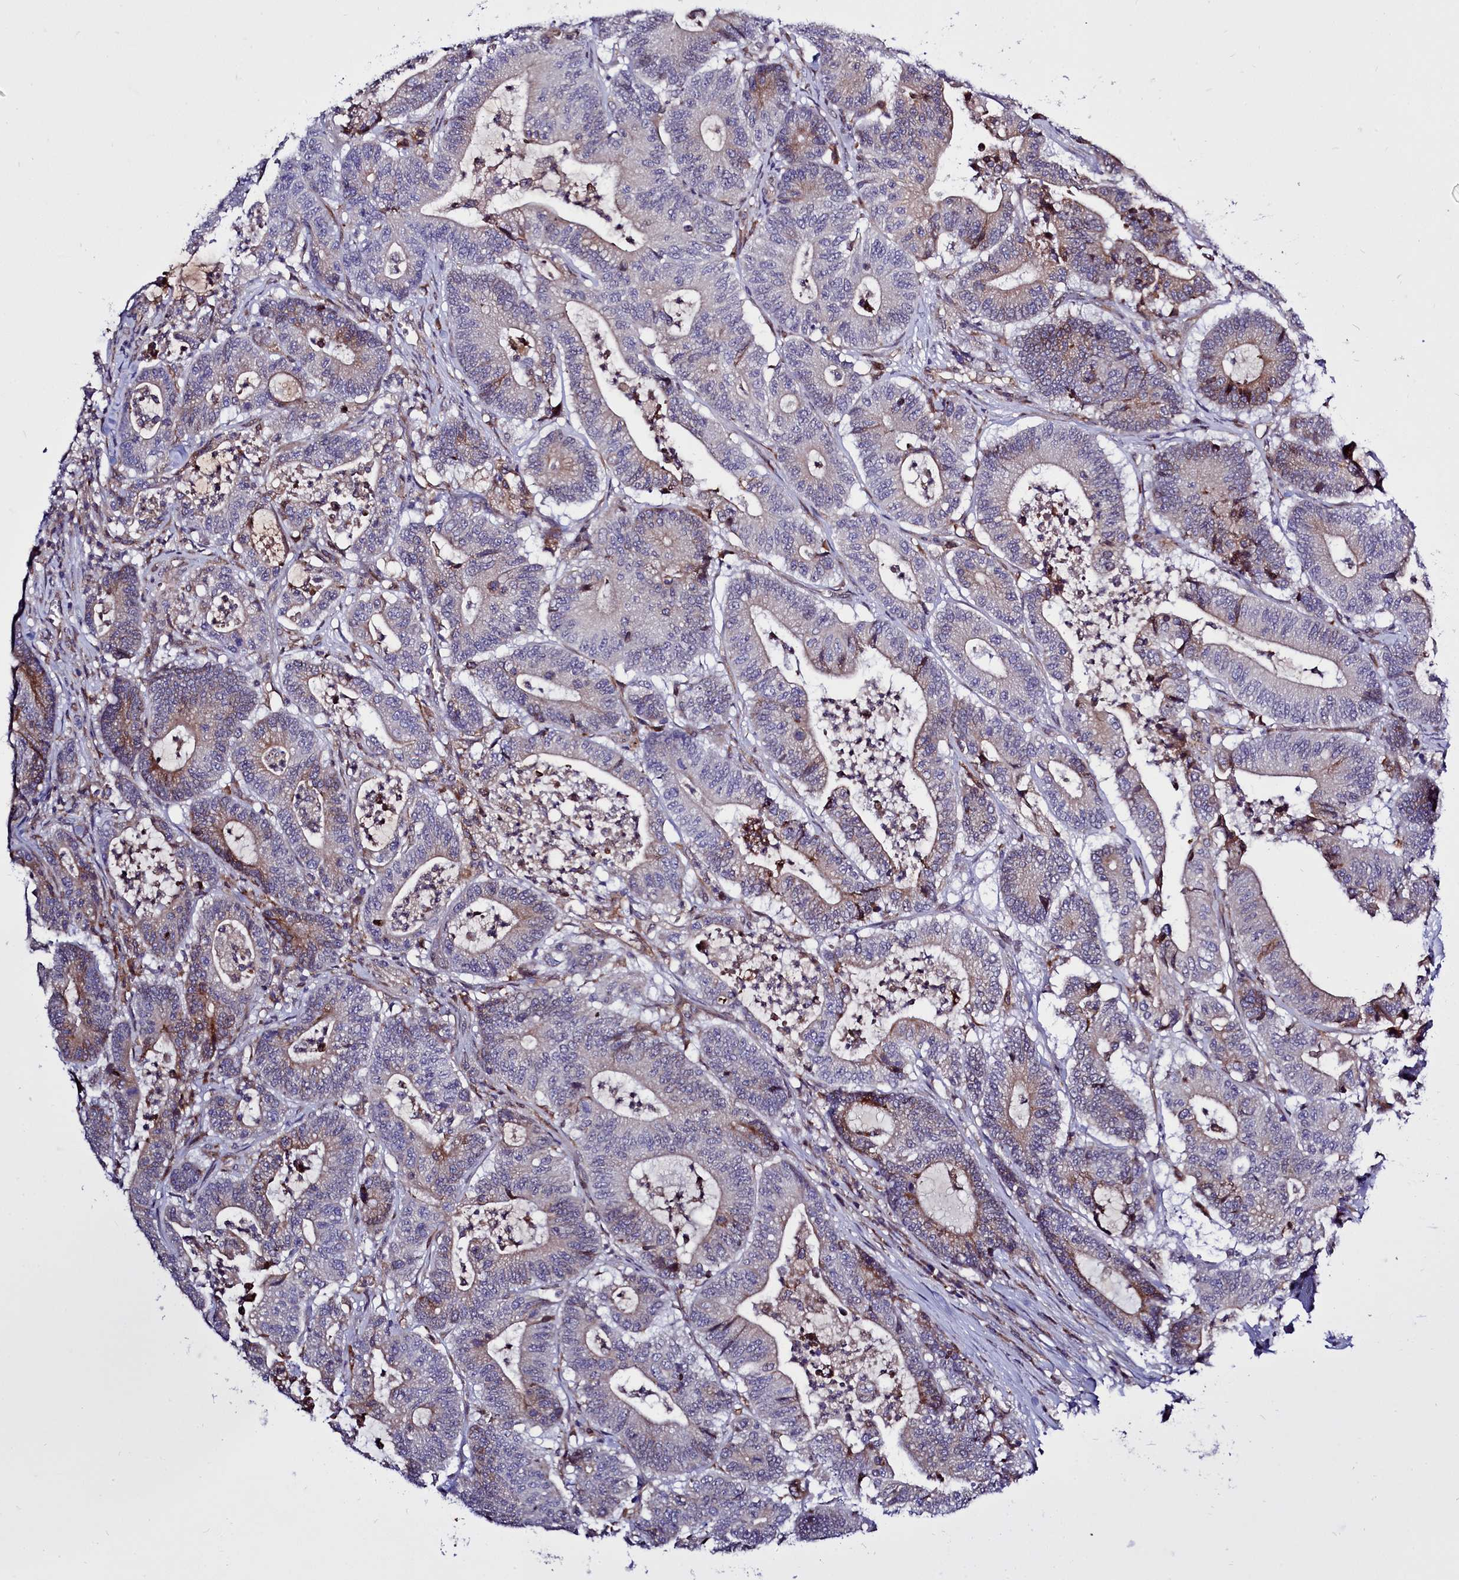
{"staining": {"intensity": "weak", "quantity": "25%-75%", "location": "cytoplasmic/membranous"}, "tissue": "colorectal cancer", "cell_type": "Tumor cells", "image_type": "cancer", "snomed": [{"axis": "morphology", "description": "Adenocarcinoma, NOS"}, {"axis": "topography", "description": "Colon"}], "caption": "Colorectal cancer (adenocarcinoma) was stained to show a protein in brown. There is low levels of weak cytoplasmic/membranous positivity in approximately 25%-75% of tumor cells. Using DAB (3,3'-diaminobenzidine) (brown) and hematoxylin (blue) stains, captured at high magnification using brightfield microscopy.", "gene": "RAPGEF4", "patient": {"sex": "female", "age": 84}}